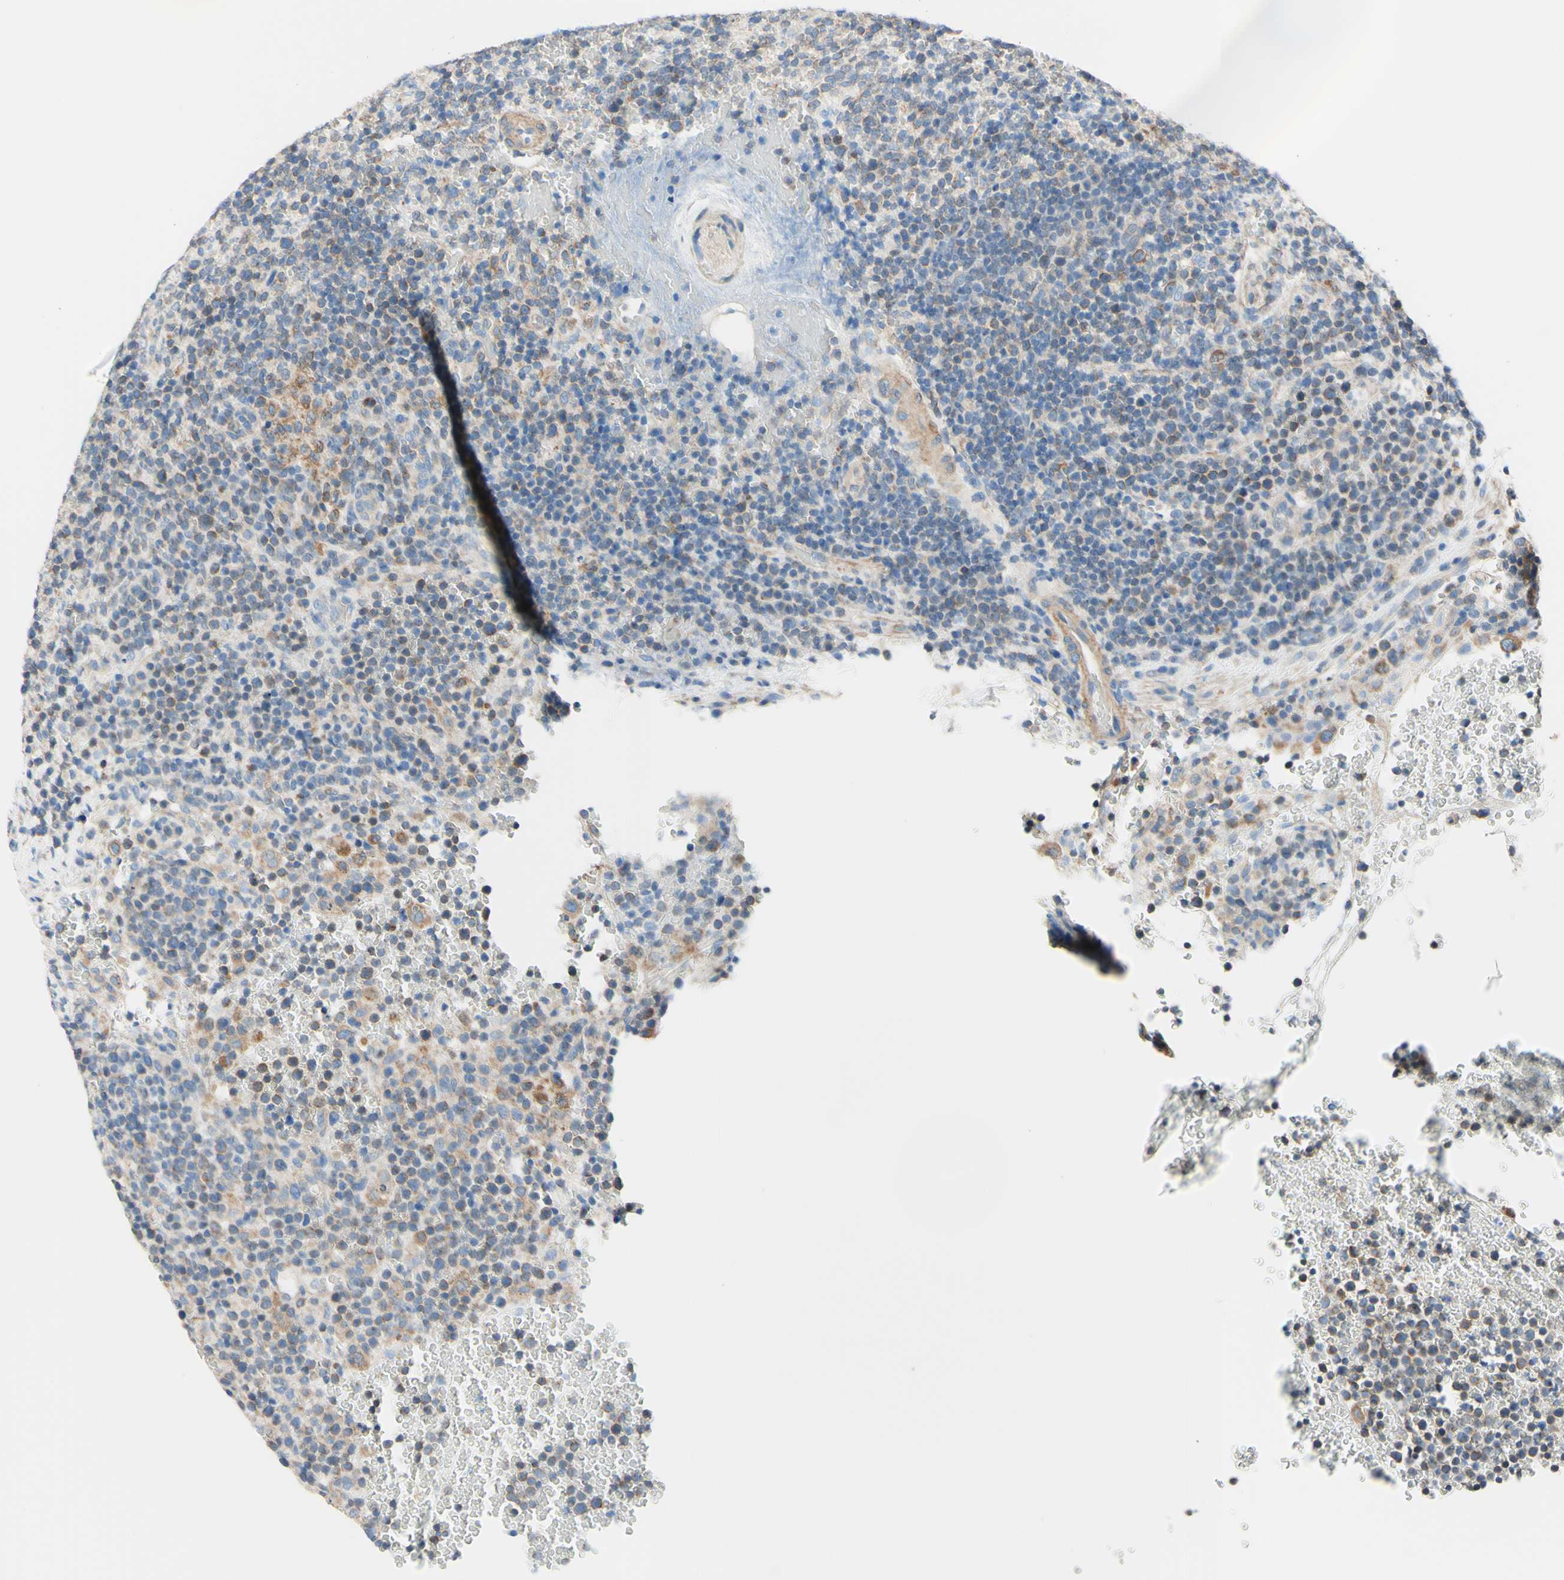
{"staining": {"intensity": "weak", "quantity": "<25%", "location": "cytoplasmic/membranous"}, "tissue": "lymphoma", "cell_type": "Tumor cells", "image_type": "cancer", "snomed": [{"axis": "morphology", "description": "Malignant lymphoma, non-Hodgkin's type, High grade"}, {"axis": "topography", "description": "Lymph node"}], "caption": "Human high-grade malignant lymphoma, non-Hodgkin's type stained for a protein using immunohistochemistry (IHC) demonstrates no positivity in tumor cells.", "gene": "RETREG2", "patient": {"sex": "male", "age": 61}}